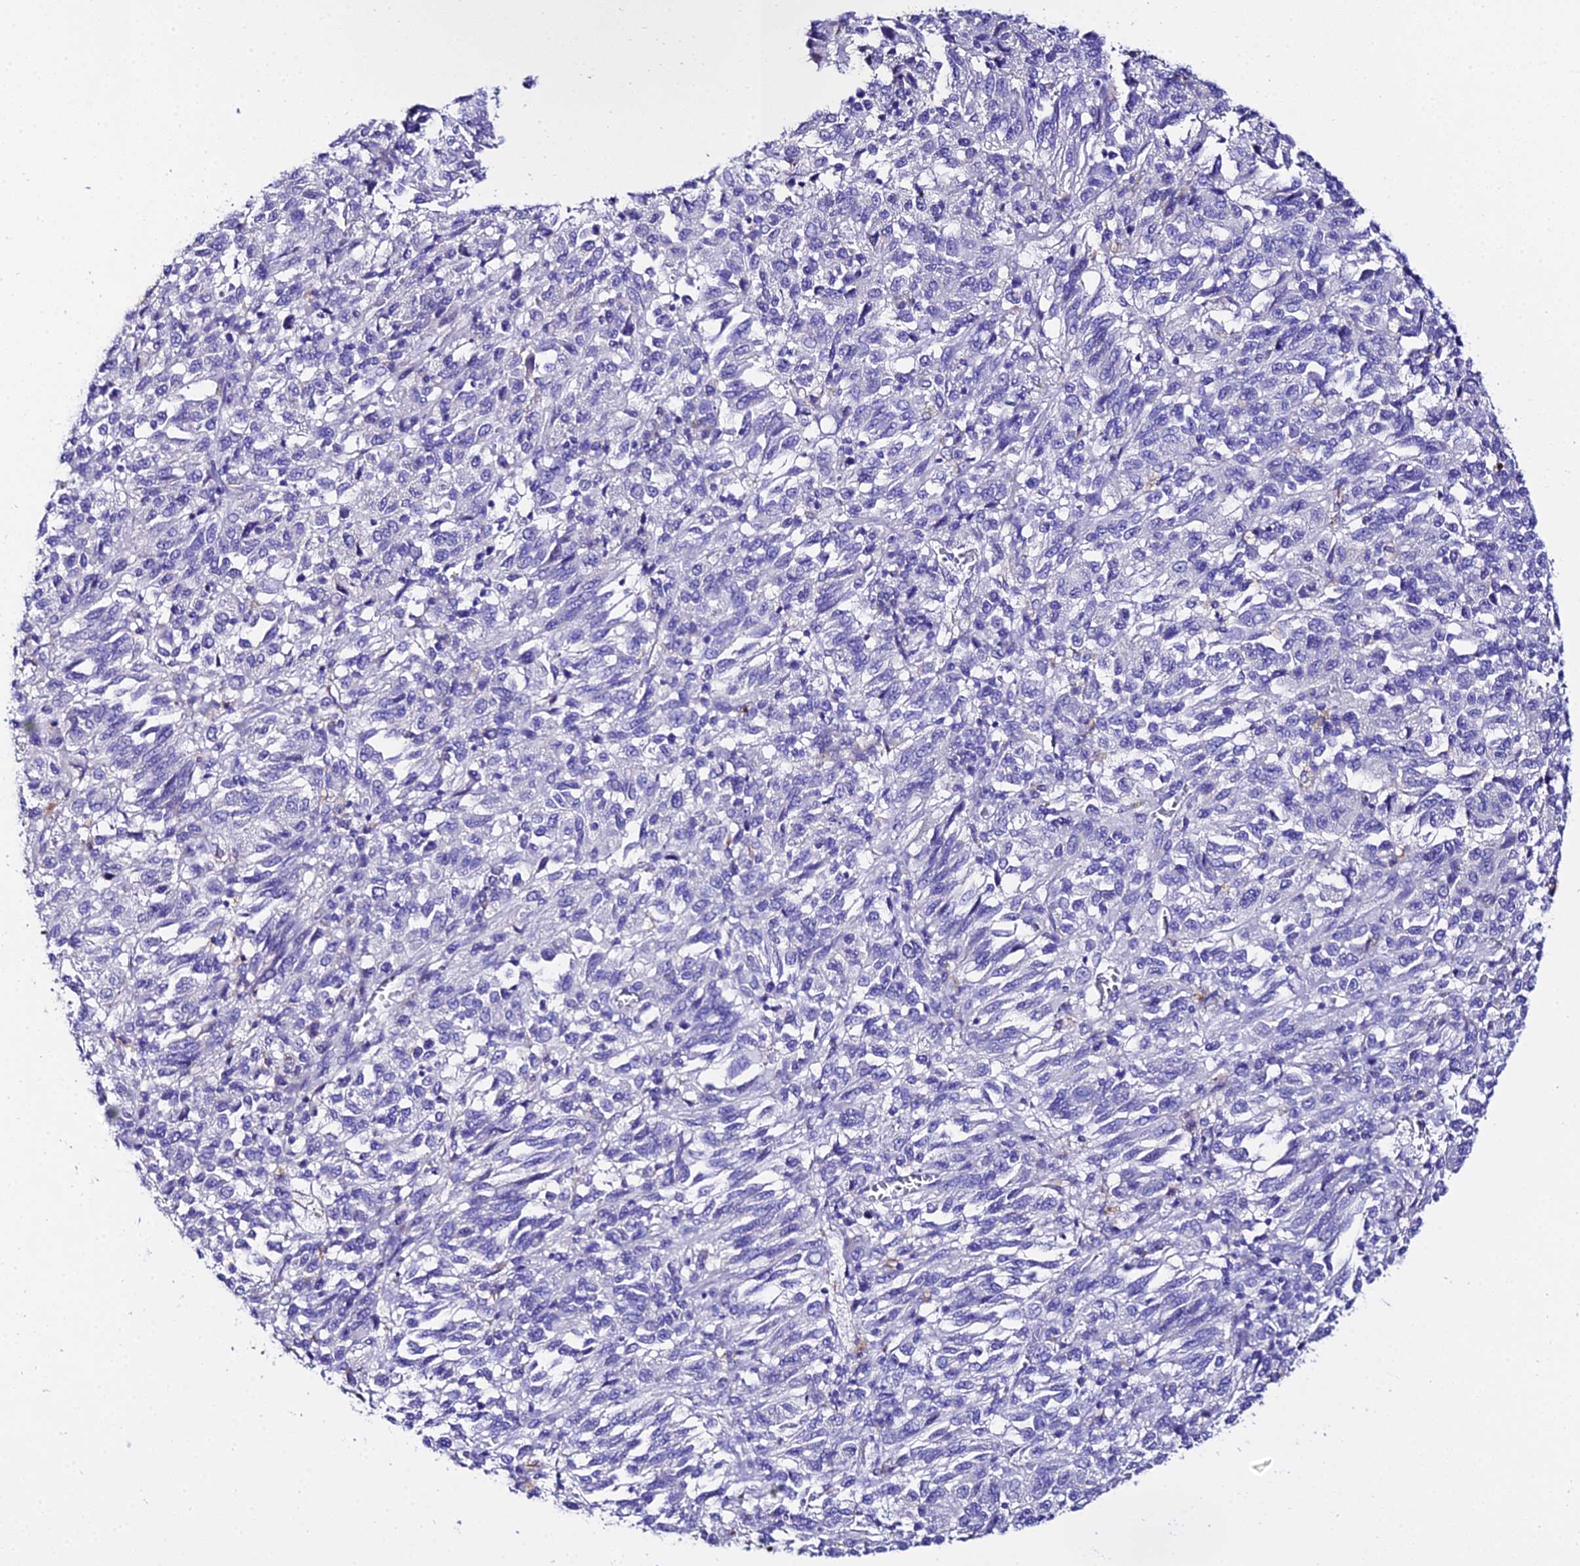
{"staining": {"intensity": "negative", "quantity": "none", "location": "none"}, "tissue": "melanoma", "cell_type": "Tumor cells", "image_type": "cancer", "snomed": [{"axis": "morphology", "description": "Malignant melanoma, Metastatic site"}, {"axis": "topography", "description": "Lung"}], "caption": "Immunohistochemistry (IHC) of malignant melanoma (metastatic site) reveals no positivity in tumor cells.", "gene": "TMEM117", "patient": {"sex": "male", "age": 64}}